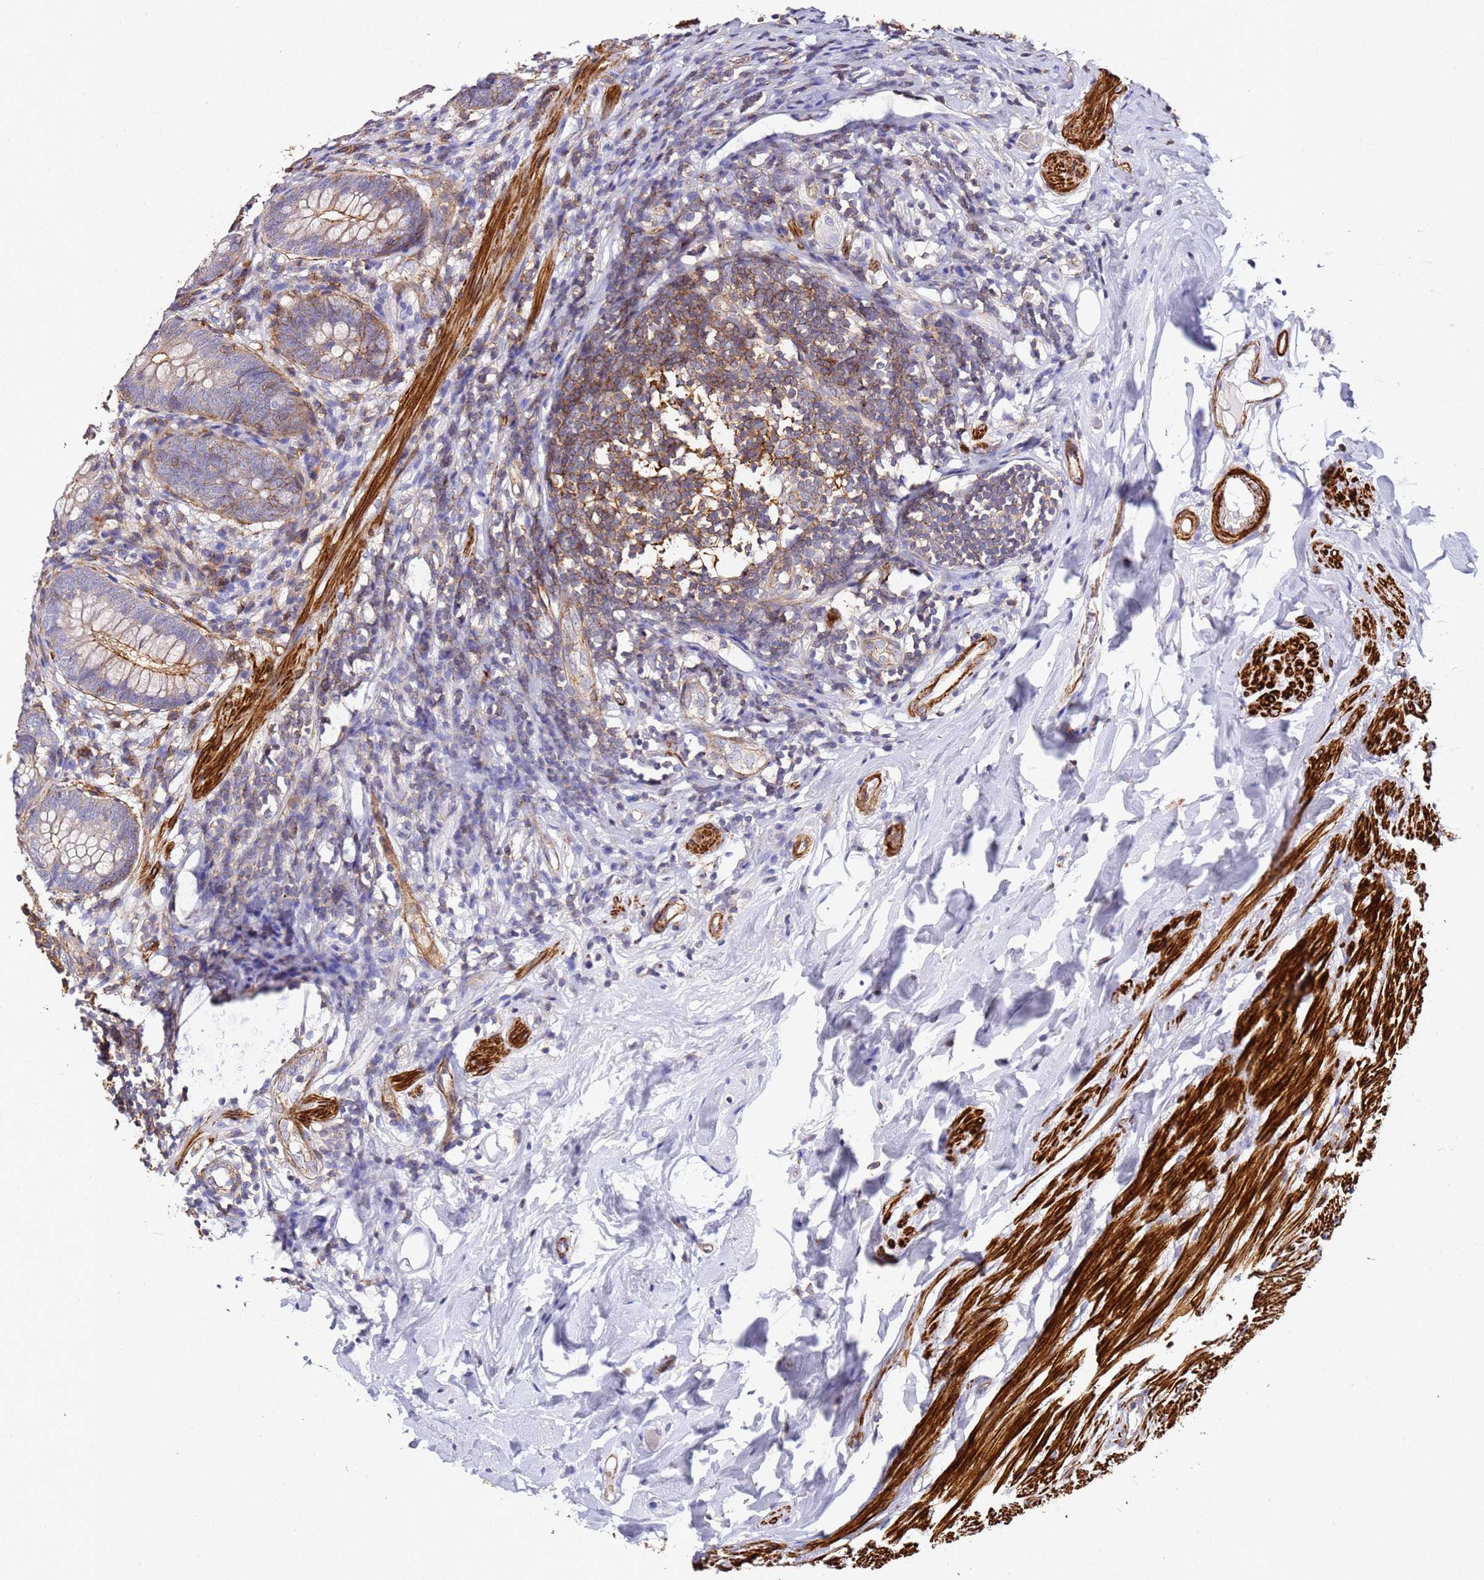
{"staining": {"intensity": "moderate", "quantity": "25%-75%", "location": "cytoplasmic/membranous"}, "tissue": "appendix", "cell_type": "Glandular cells", "image_type": "normal", "snomed": [{"axis": "morphology", "description": "Normal tissue, NOS"}, {"axis": "topography", "description": "Appendix"}], "caption": "IHC micrograph of unremarkable human appendix stained for a protein (brown), which displays medium levels of moderate cytoplasmic/membranous staining in approximately 25%-75% of glandular cells.", "gene": "ZNF671", "patient": {"sex": "female", "age": 62}}